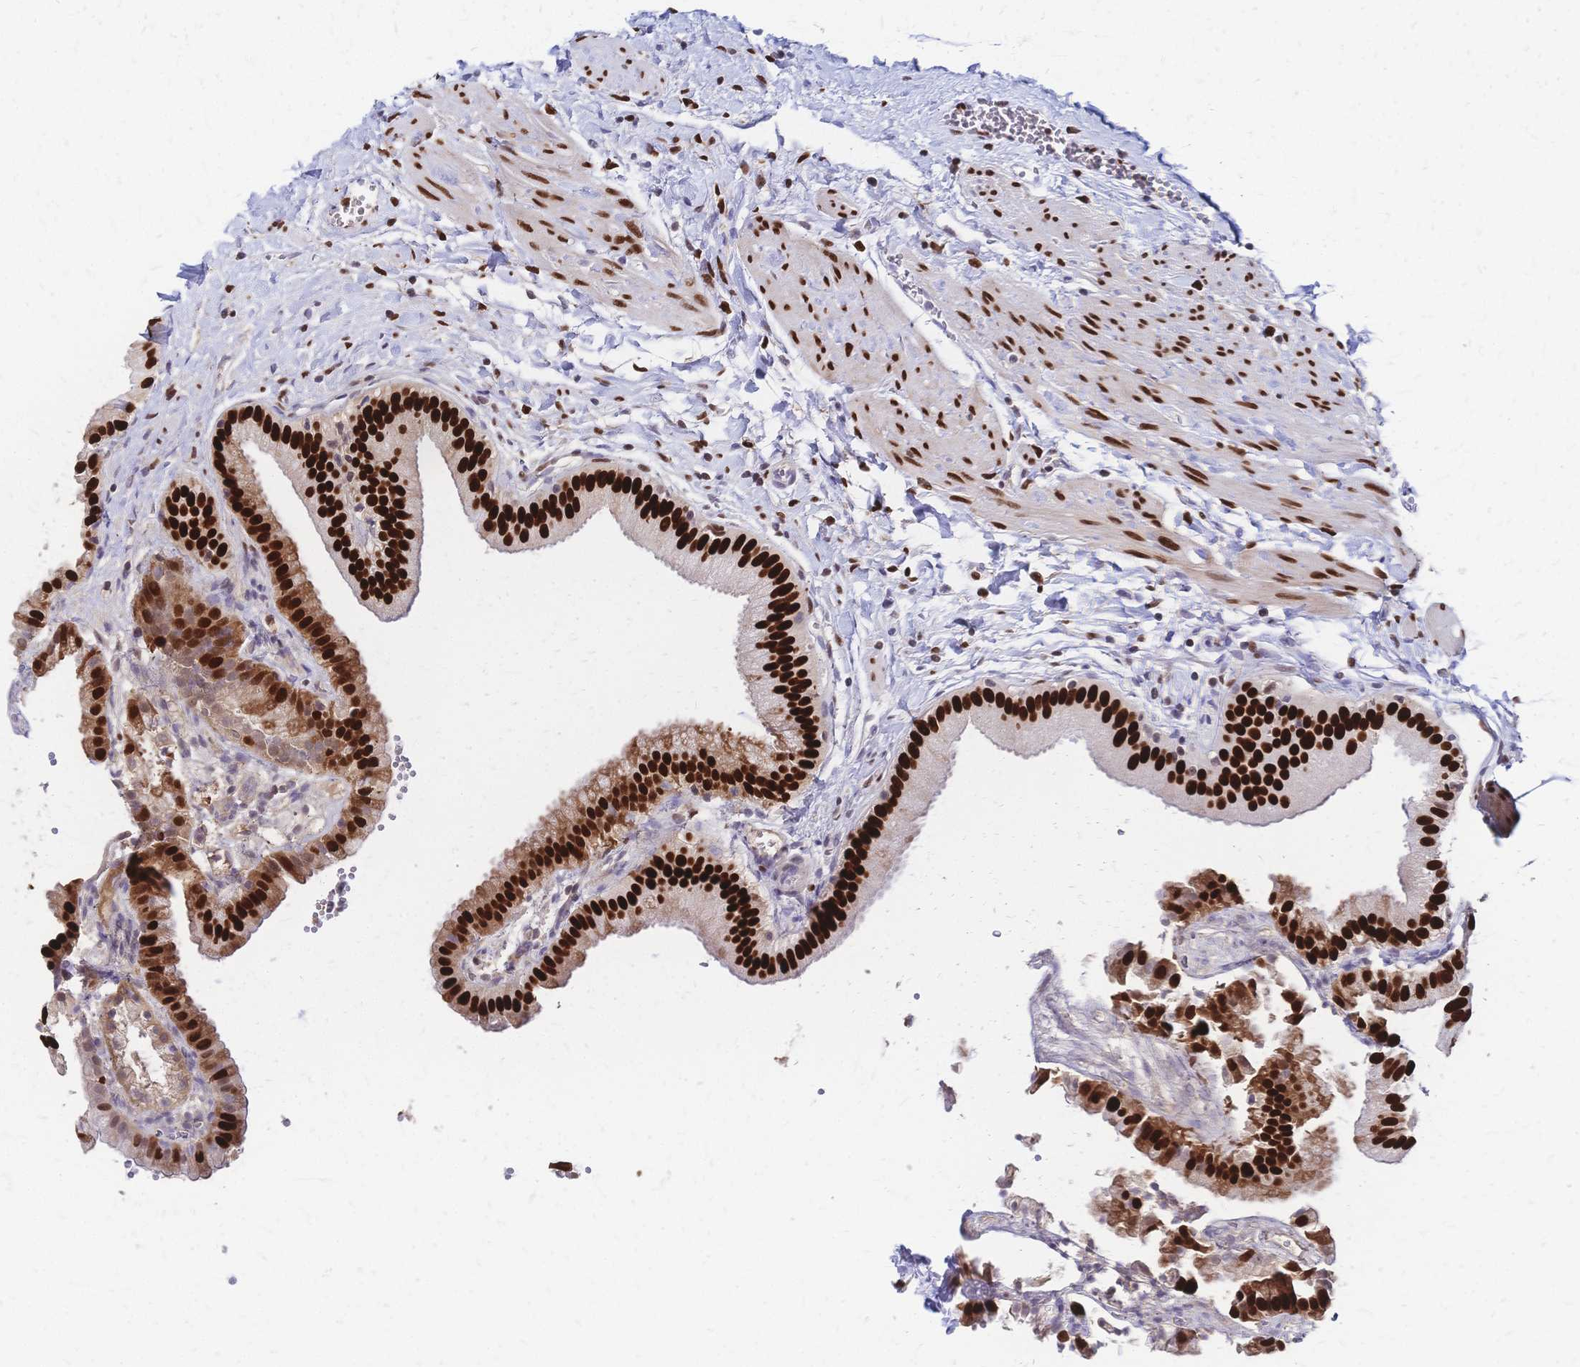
{"staining": {"intensity": "strong", "quantity": ">75%", "location": "nuclear"}, "tissue": "gallbladder", "cell_type": "Glandular cells", "image_type": "normal", "snomed": [{"axis": "morphology", "description": "Normal tissue, NOS"}, {"axis": "topography", "description": "Gallbladder"}], "caption": "Protein positivity by immunohistochemistry (IHC) reveals strong nuclear expression in approximately >75% of glandular cells in benign gallbladder. (DAB (3,3'-diaminobenzidine) IHC with brightfield microscopy, high magnification).", "gene": "HDGF", "patient": {"sex": "female", "age": 63}}